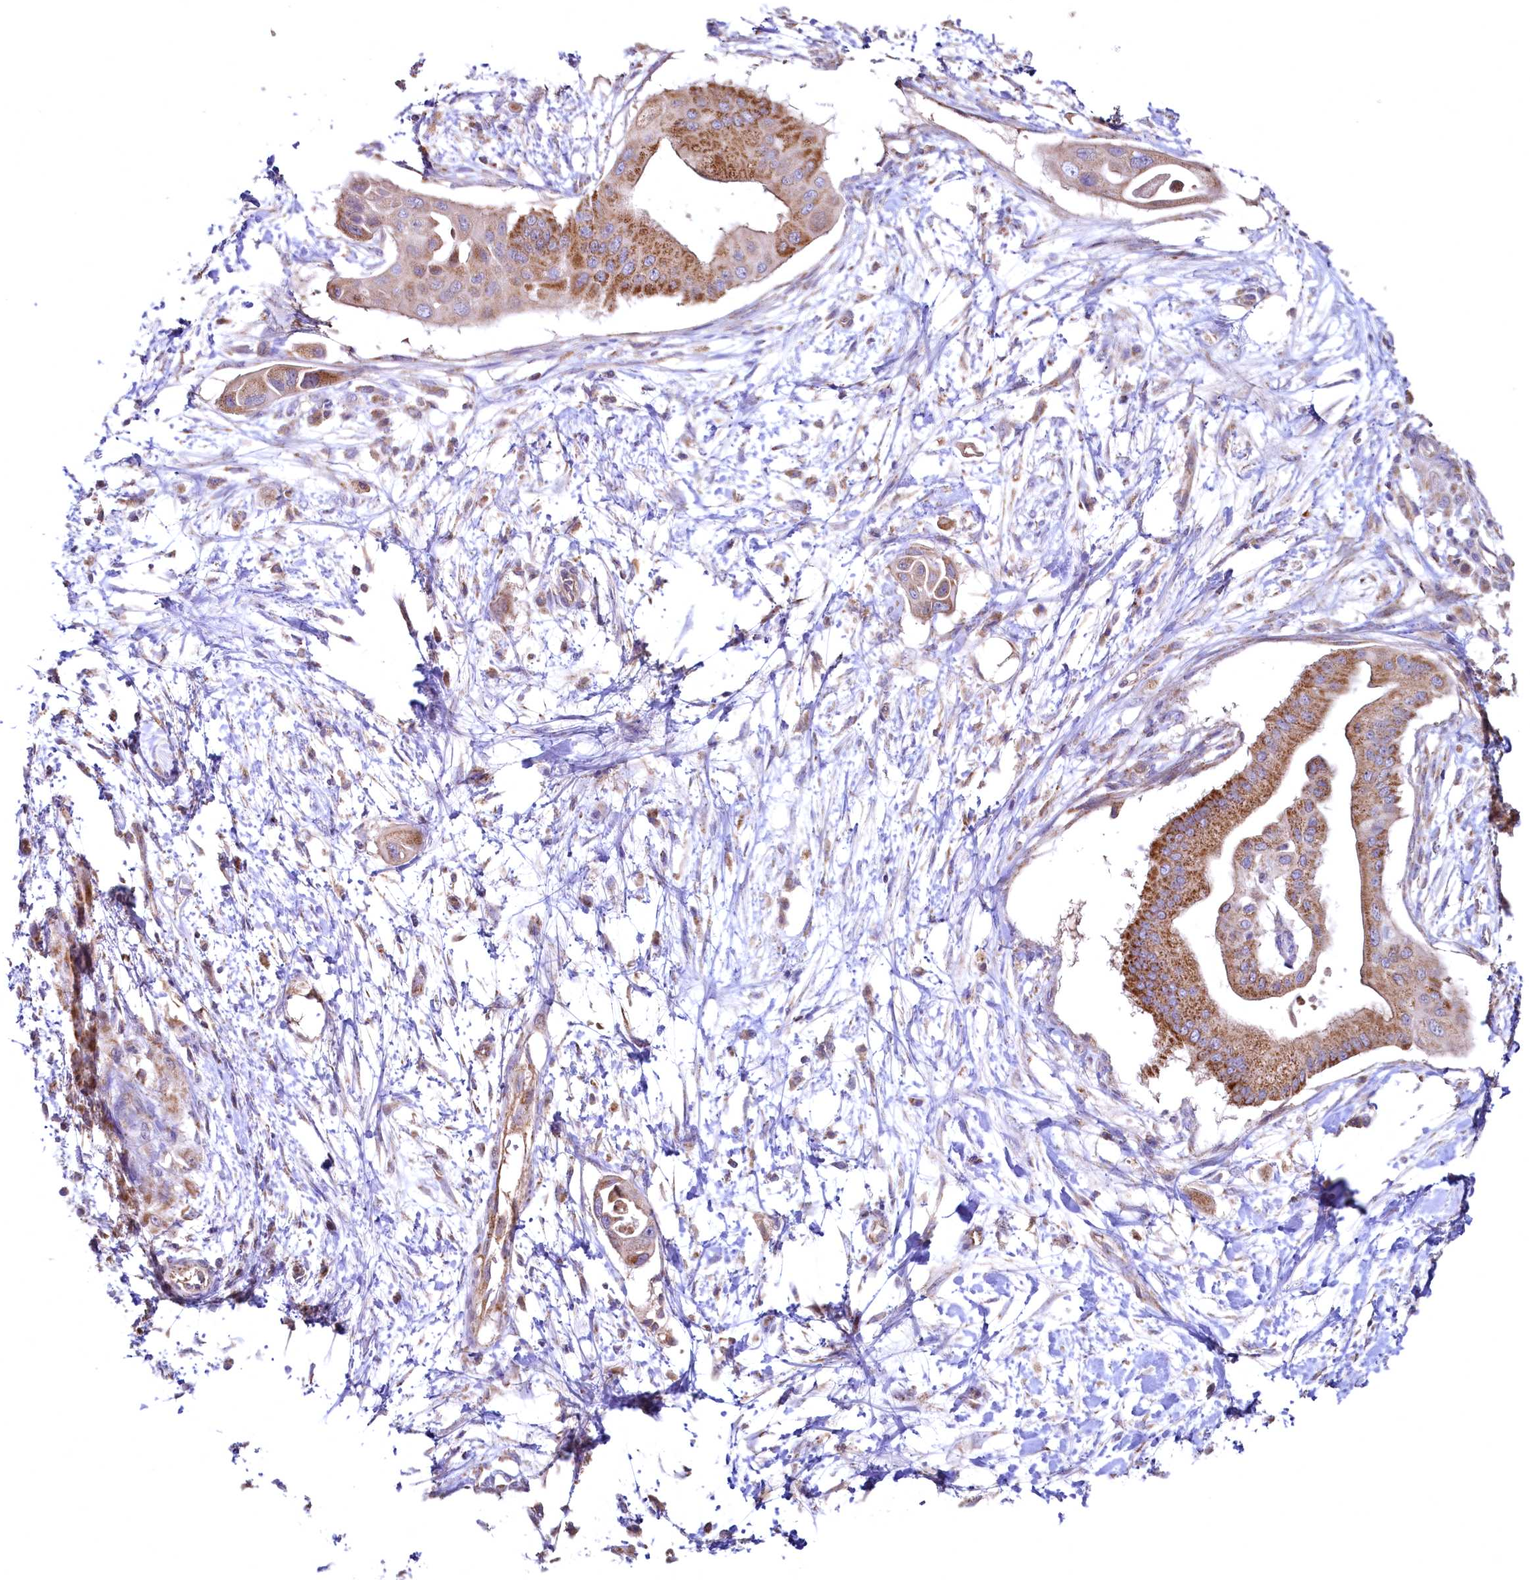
{"staining": {"intensity": "moderate", "quantity": ">75%", "location": "cytoplasmic/membranous"}, "tissue": "pancreatic cancer", "cell_type": "Tumor cells", "image_type": "cancer", "snomed": [{"axis": "morphology", "description": "Adenocarcinoma, NOS"}, {"axis": "topography", "description": "Pancreas"}], "caption": "Tumor cells show medium levels of moderate cytoplasmic/membranous expression in approximately >75% of cells in human adenocarcinoma (pancreatic). (Stains: DAB in brown, nuclei in blue, Microscopy: brightfield microscopy at high magnification).", "gene": "MRPL57", "patient": {"sex": "male", "age": 68}}